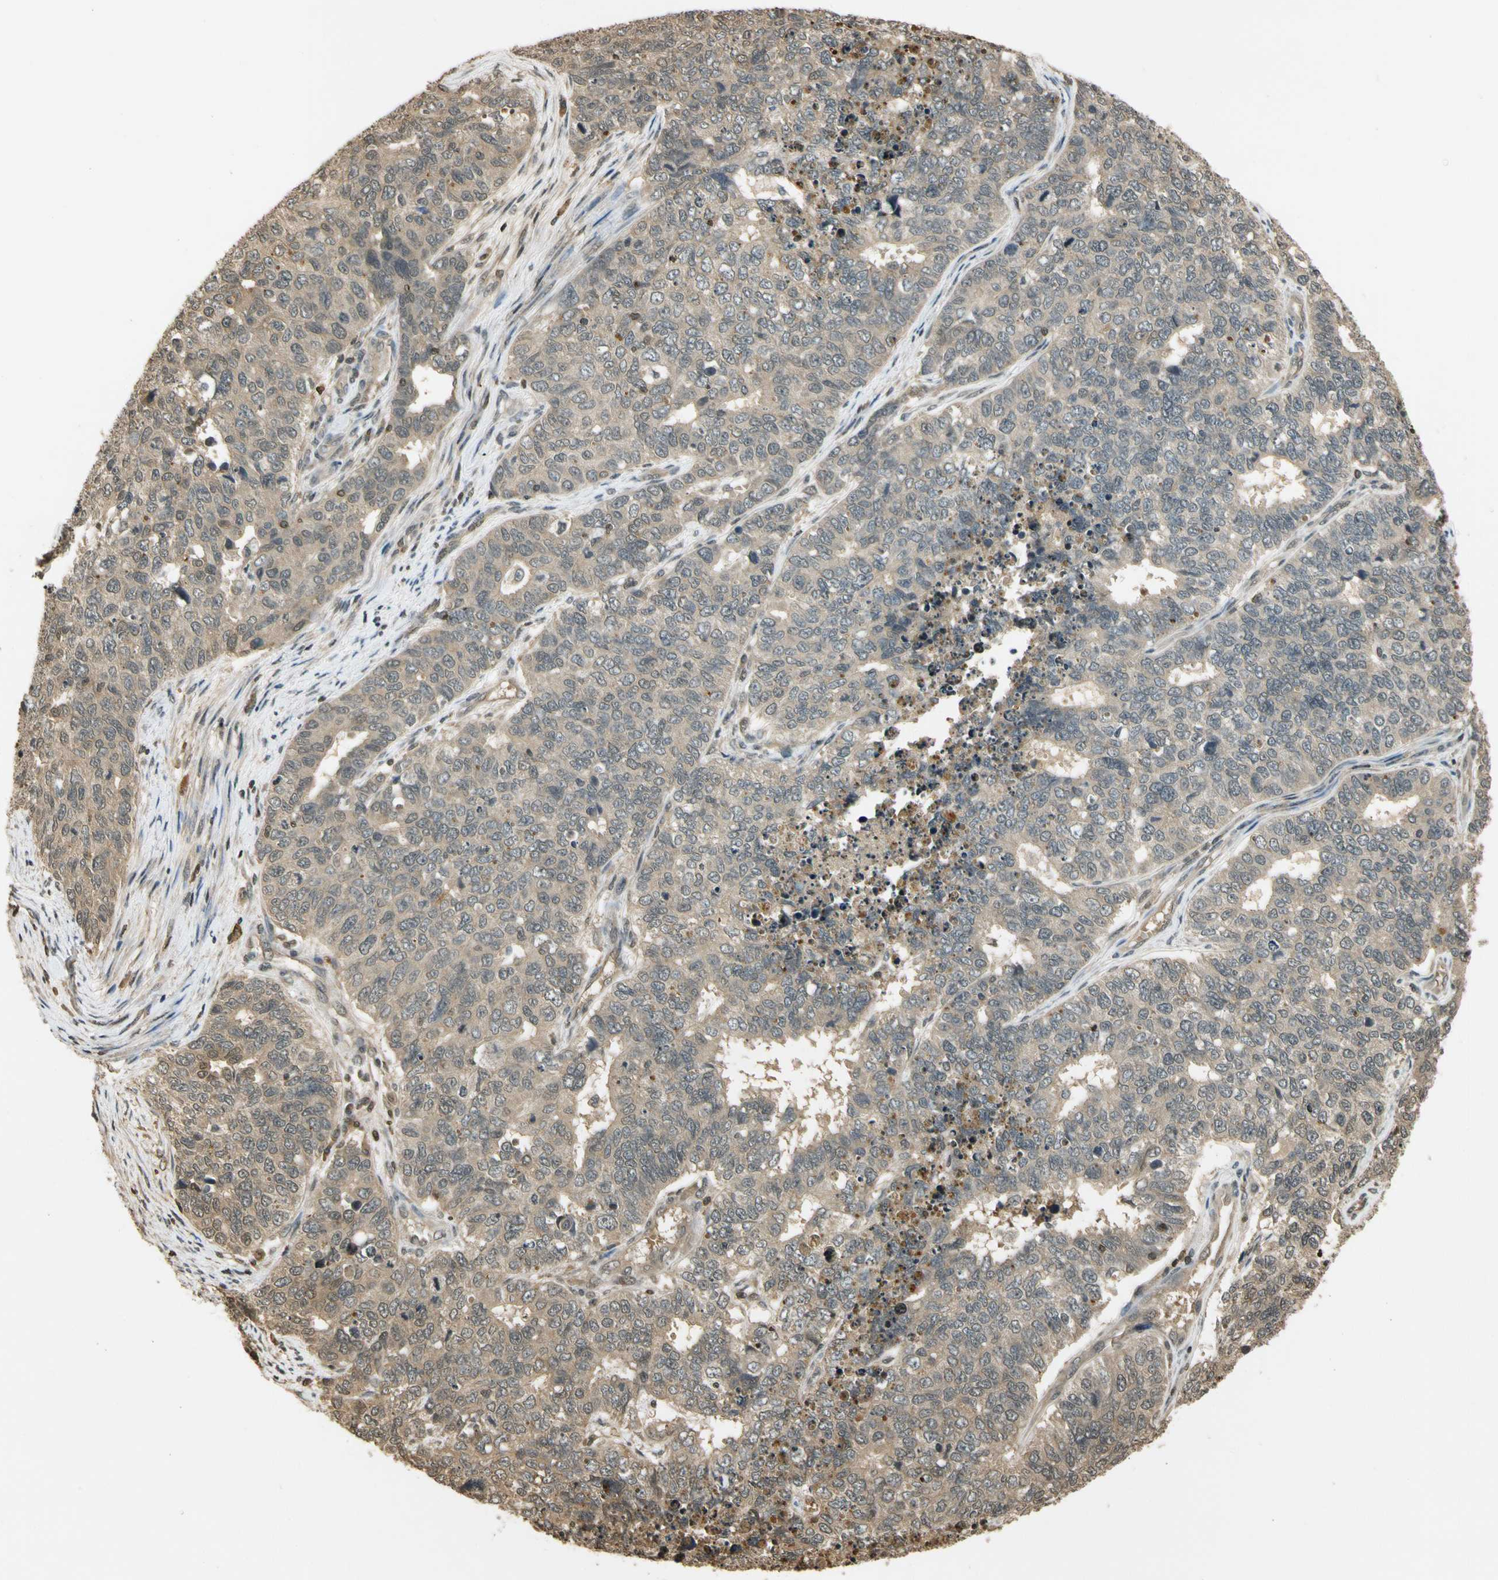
{"staining": {"intensity": "weak", "quantity": ">75%", "location": "cytoplasmic/membranous"}, "tissue": "cervical cancer", "cell_type": "Tumor cells", "image_type": "cancer", "snomed": [{"axis": "morphology", "description": "Squamous cell carcinoma, NOS"}, {"axis": "topography", "description": "Cervix"}], "caption": "Tumor cells show low levels of weak cytoplasmic/membranous expression in about >75% of cells in human cervical cancer.", "gene": "SOD1", "patient": {"sex": "female", "age": 63}}